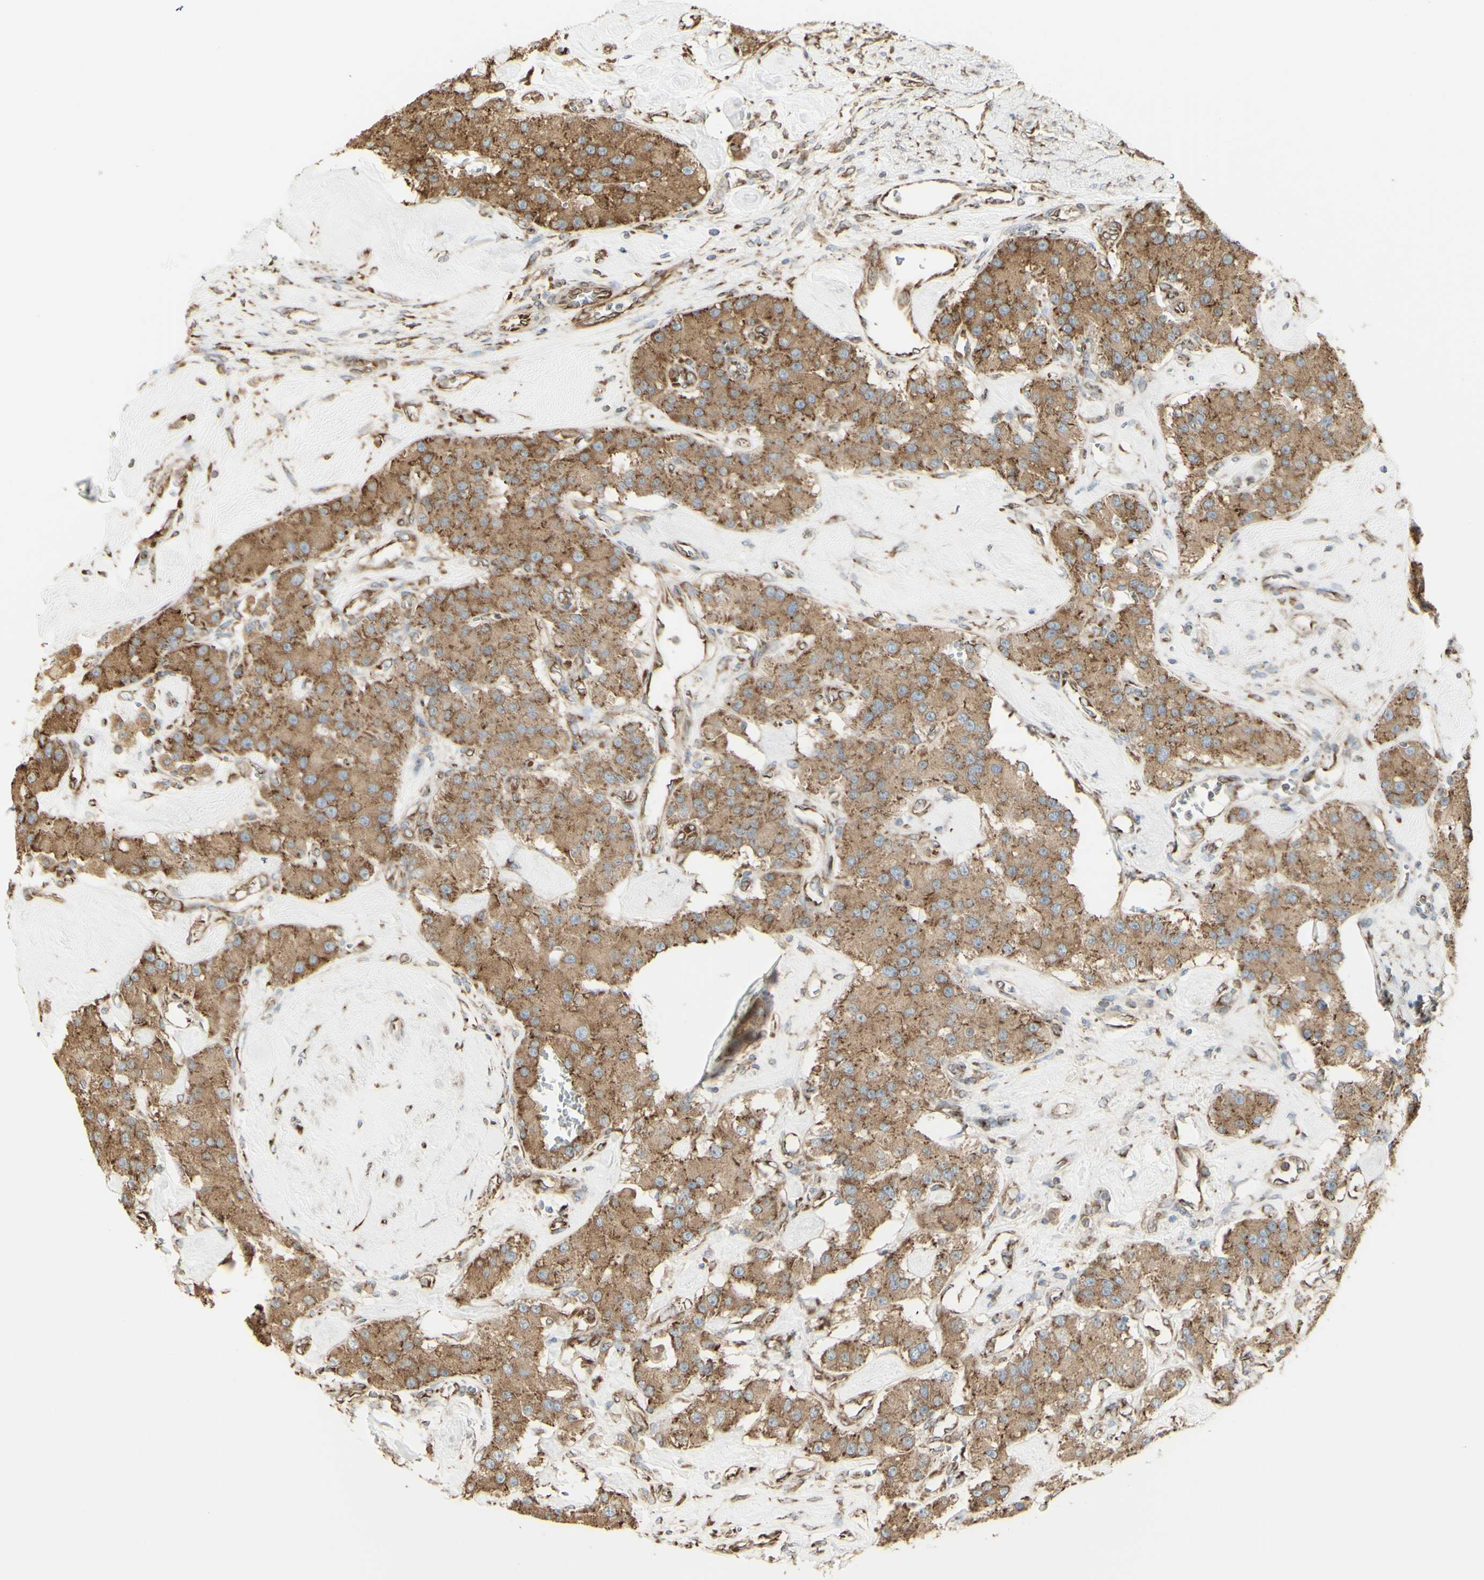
{"staining": {"intensity": "moderate", "quantity": ">75%", "location": "cytoplasmic/membranous"}, "tissue": "carcinoid", "cell_type": "Tumor cells", "image_type": "cancer", "snomed": [{"axis": "morphology", "description": "Carcinoid, malignant, NOS"}, {"axis": "topography", "description": "Pancreas"}], "caption": "Carcinoid (malignant) tissue exhibits moderate cytoplasmic/membranous staining in about >75% of tumor cells, visualized by immunohistochemistry.", "gene": "EEF1B2", "patient": {"sex": "male", "age": 41}}